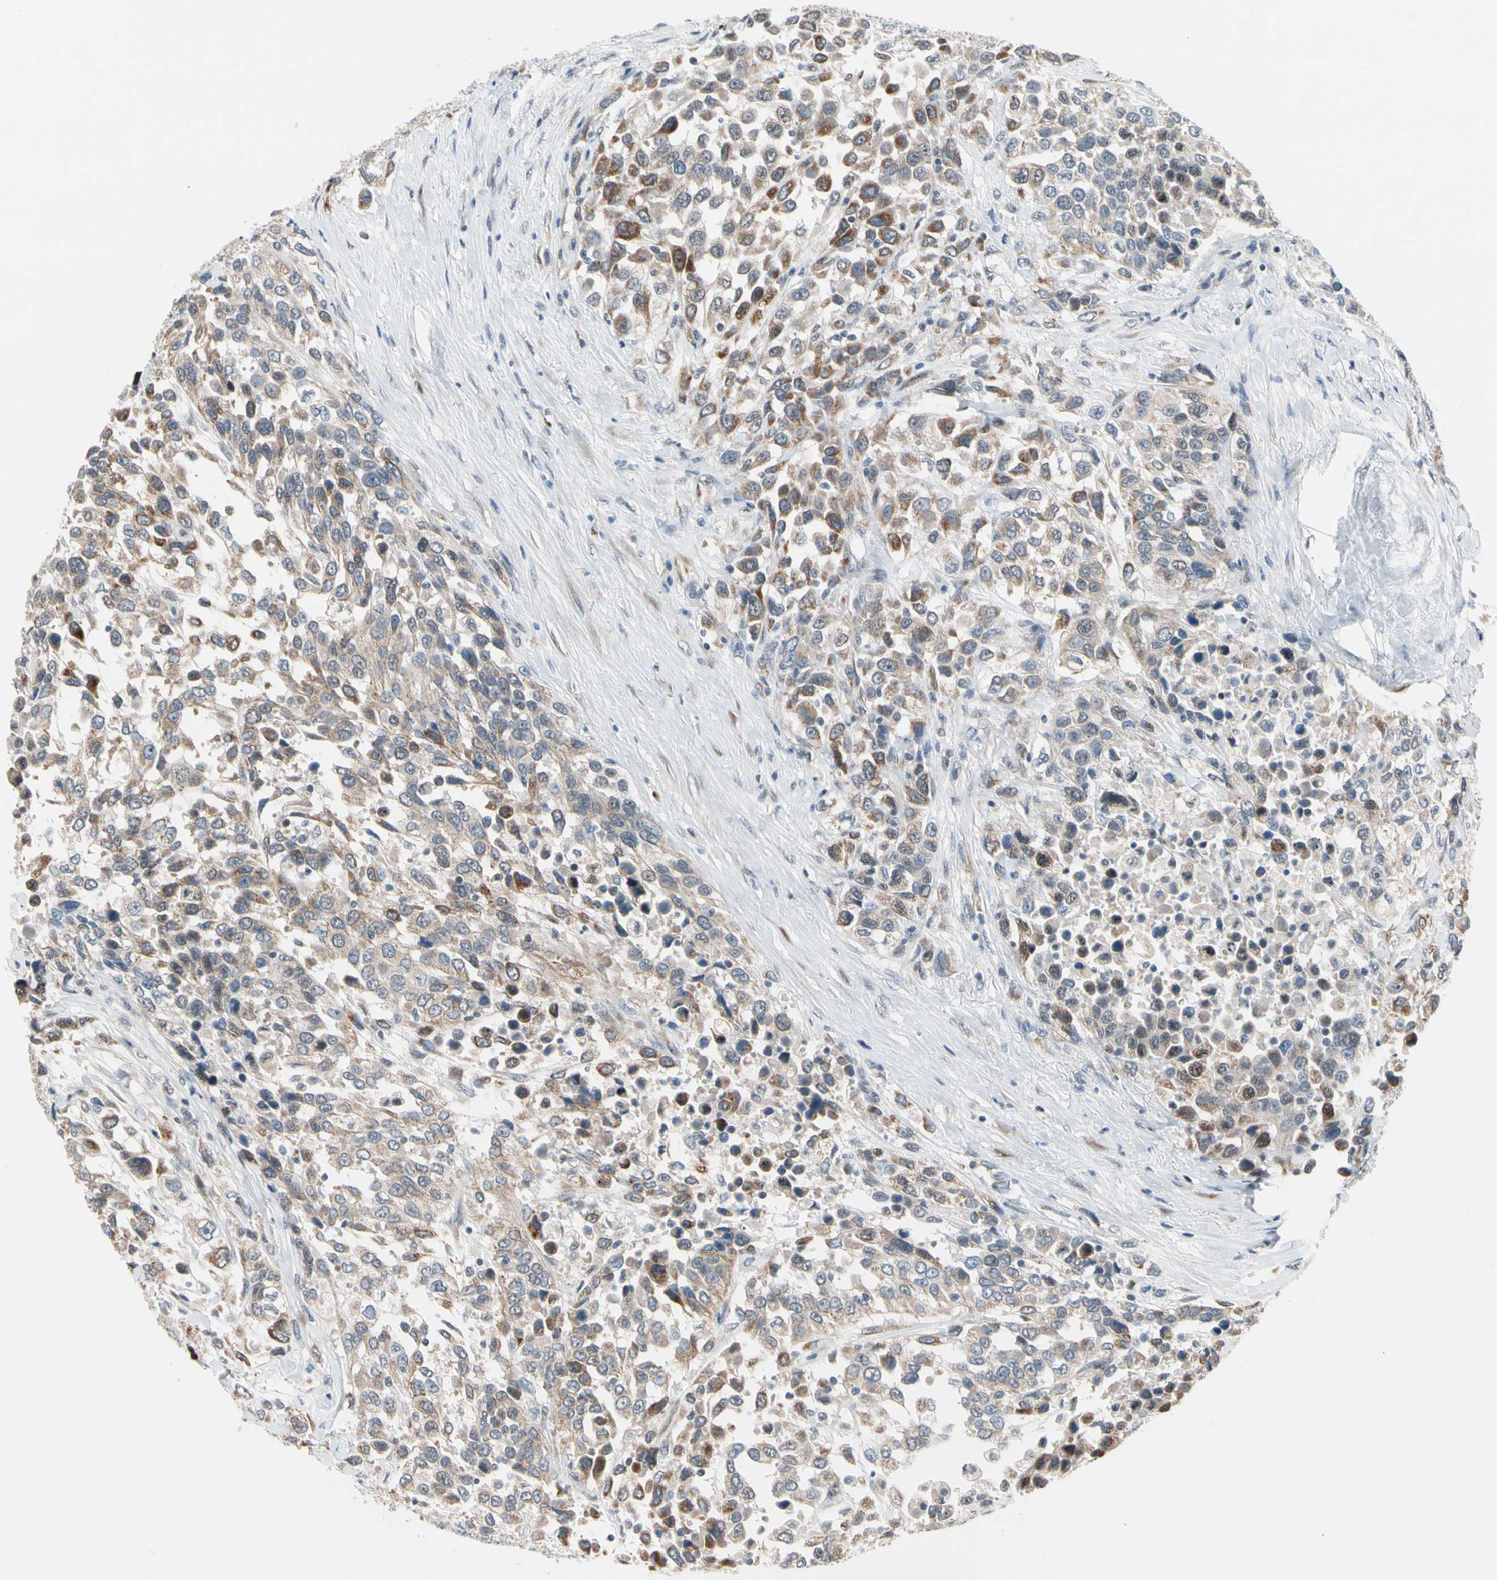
{"staining": {"intensity": "moderate", "quantity": ">75%", "location": "cytoplasmic/membranous"}, "tissue": "urothelial cancer", "cell_type": "Tumor cells", "image_type": "cancer", "snomed": [{"axis": "morphology", "description": "Urothelial carcinoma, High grade"}, {"axis": "topography", "description": "Urinary bladder"}], "caption": "The photomicrograph shows a brown stain indicating the presence of a protein in the cytoplasmic/membranous of tumor cells in urothelial cancer. (DAB (3,3'-diaminobenzidine) = brown stain, brightfield microscopy at high magnification).", "gene": "MARK1", "patient": {"sex": "female", "age": 80}}